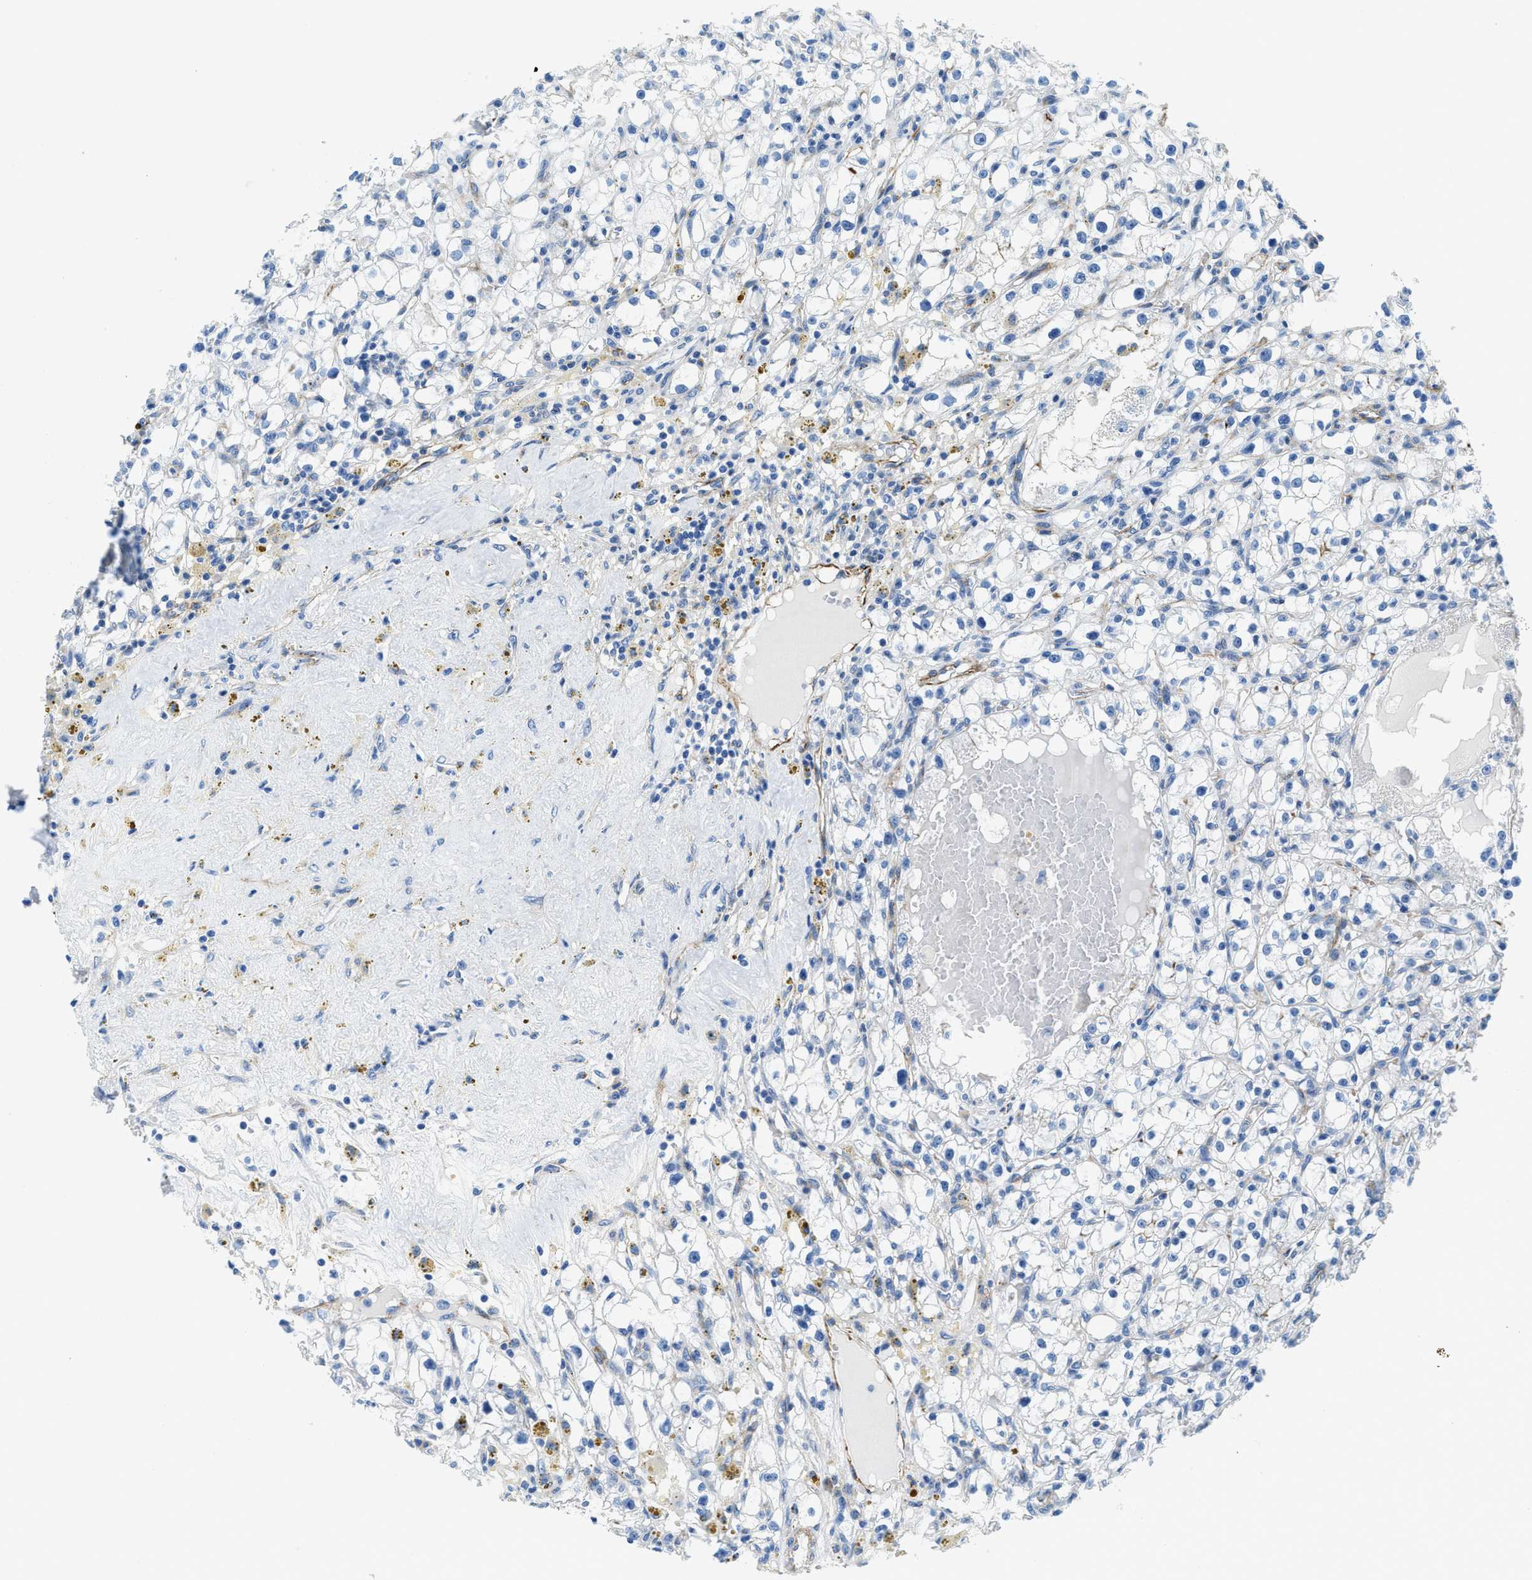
{"staining": {"intensity": "negative", "quantity": "none", "location": "none"}, "tissue": "renal cancer", "cell_type": "Tumor cells", "image_type": "cancer", "snomed": [{"axis": "morphology", "description": "Adenocarcinoma, NOS"}, {"axis": "topography", "description": "Kidney"}], "caption": "Tumor cells show no significant protein expression in renal cancer (adenocarcinoma). (DAB immunohistochemistry visualized using brightfield microscopy, high magnification).", "gene": "CUTA", "patient": {"sex": "male", "age": 56}}